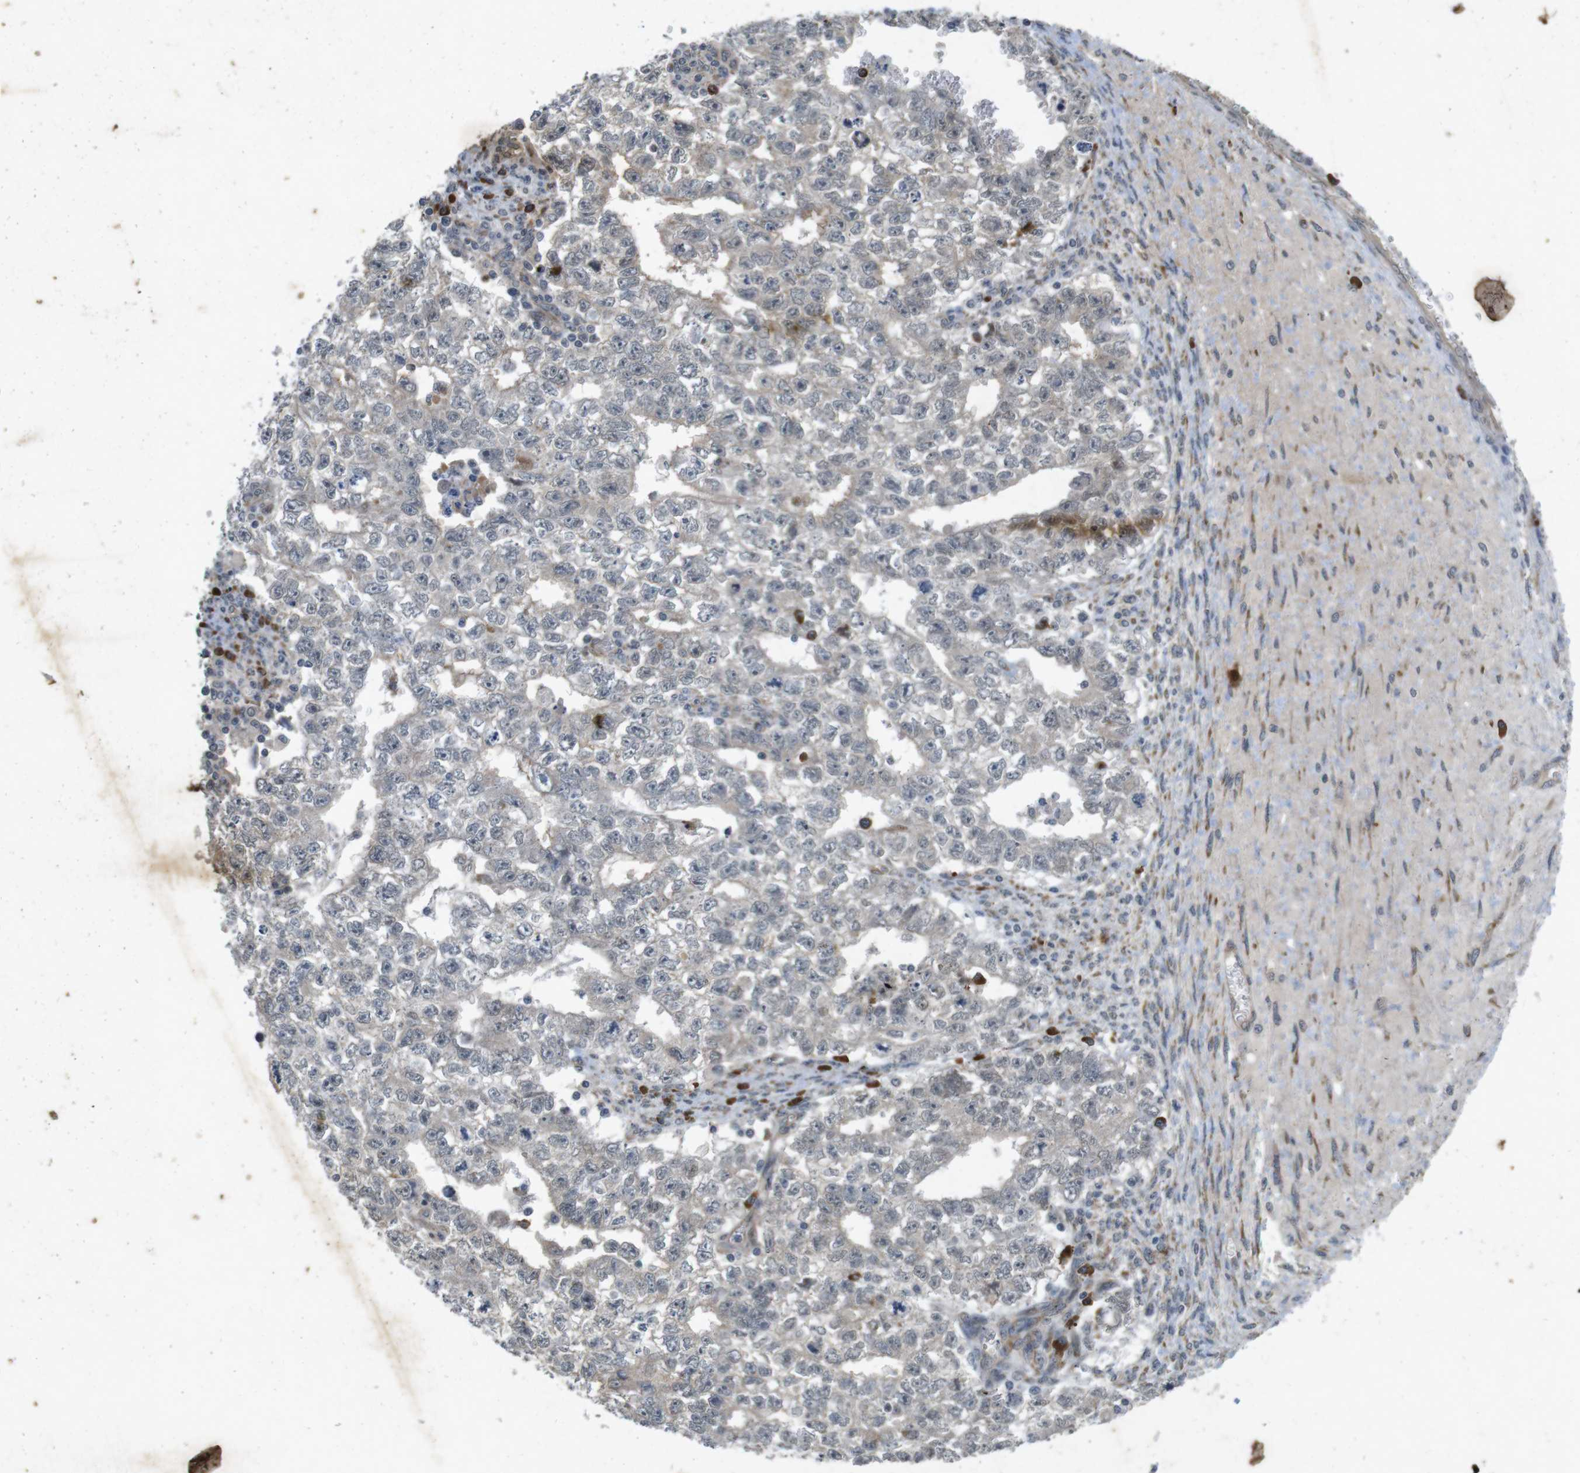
{"staining": {"intensity": "weak", "quantity": "<25%", "location": "cytoplasmic/membranous"}, "tissue": "testis cancer", "cell_type": "Tumor cells", "image_type": "cancer", "snomed": [{"axis": "morphology", "description": "Seminoma, NOS"}, {"axis": "morphology", "description": "Carcinoma, Embryonal, NOS"}, {"axis": "topography", "description": "Testis"}], "caption": "Immunohistochemical staining of testis cancer (embryonal carcinoma) reveals no significant positivity in tumor cells.", "gene": "FLCN", "patient": {"sex": "male", "age": 38}}